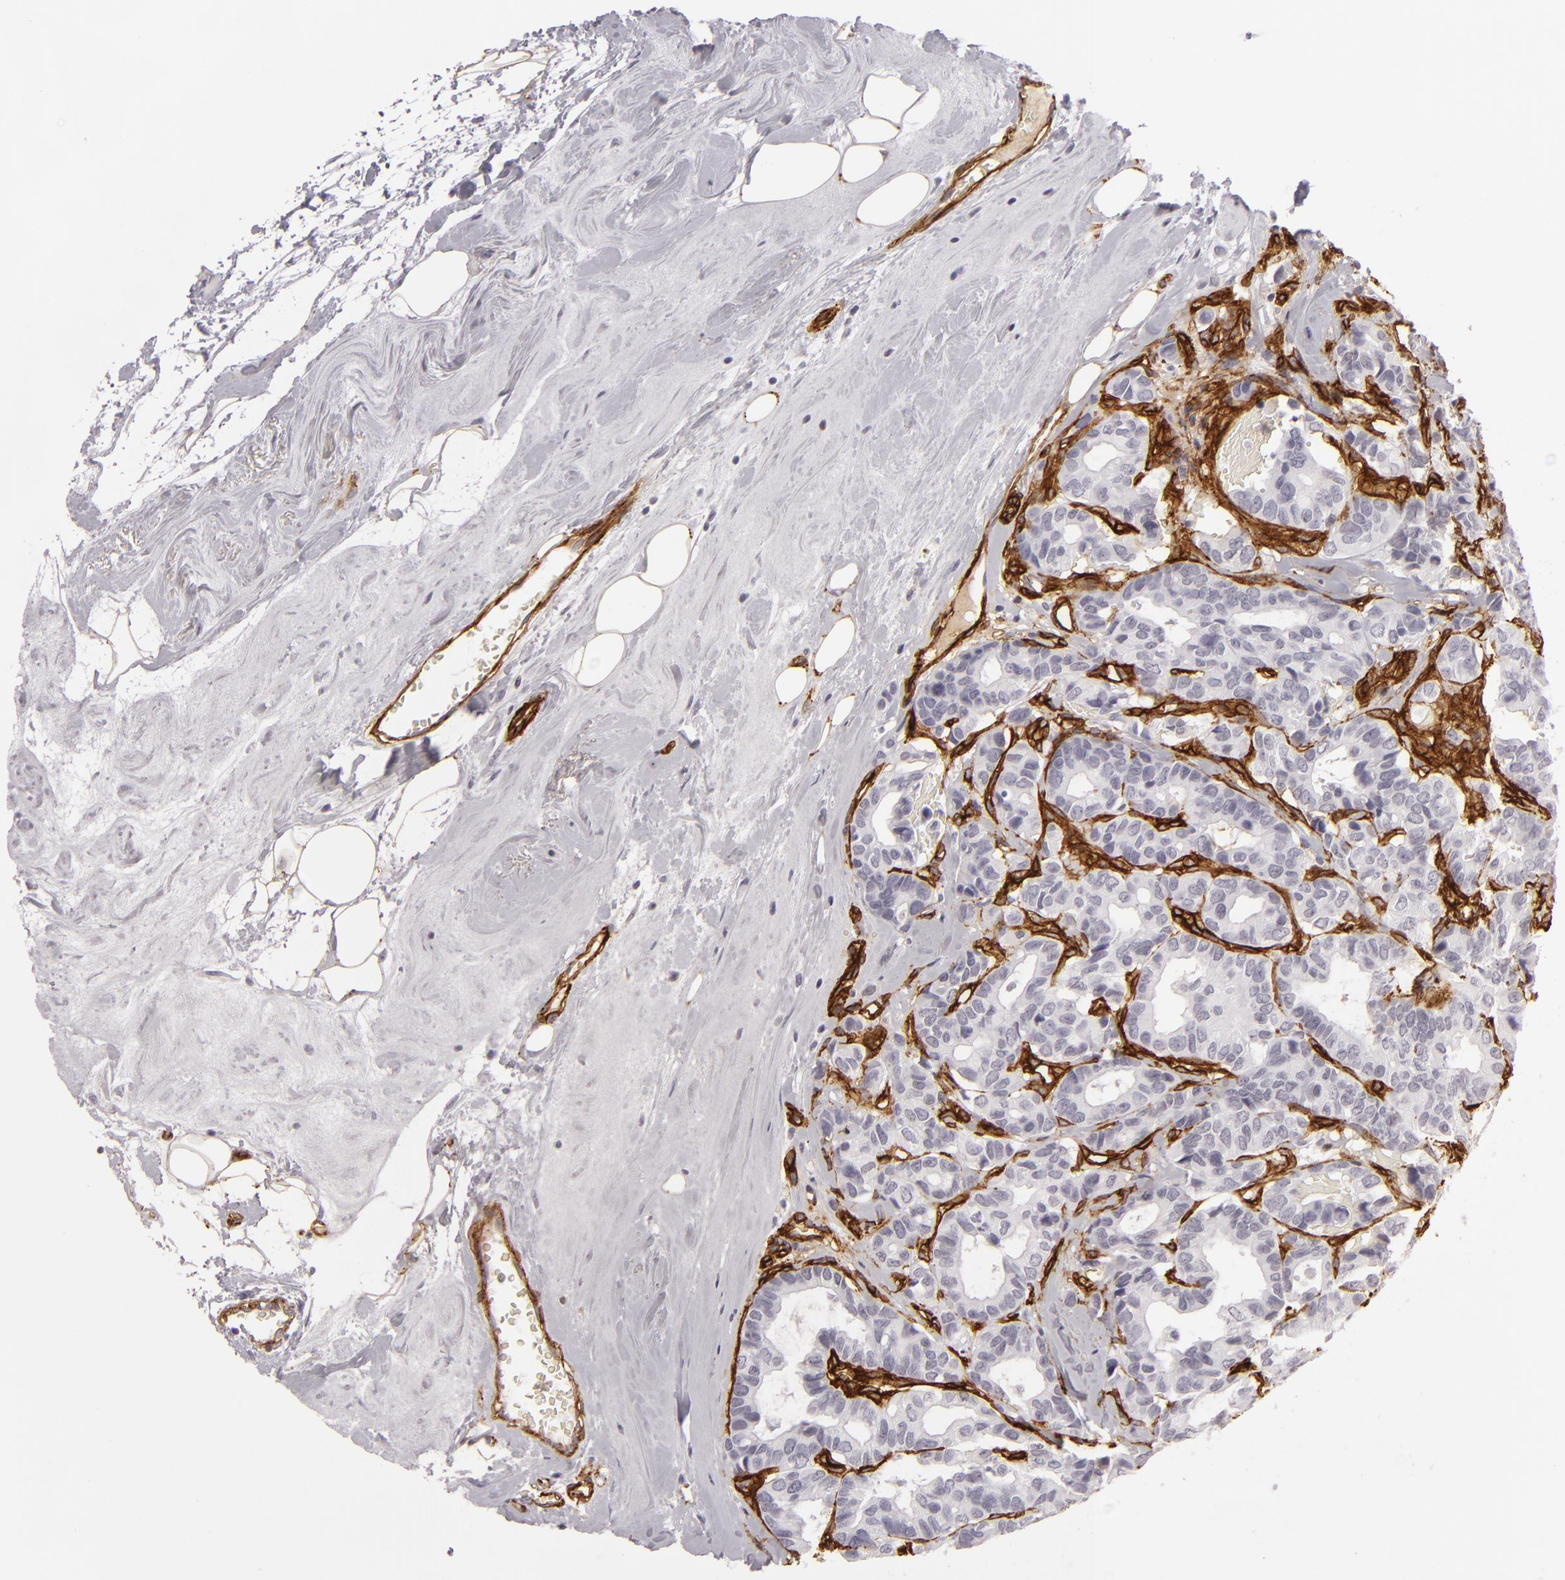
{"staining": {"intensity": "negative", "quantity": "none", "location": "none"}, "tissue": "breast cancer", "cell_type": "Tumor cells", "image_type": "cancer", "snomed": [{"axis": "morphology", "description": "Duct carcinoma"}, {"axis": "topography", "description": "Breast"}], "caption": "Immunohistochemistry of breast cancer exhibits no expression in tumor cells.", "gene": "MCAM", "patient": {"sex": "female", "age": 69}}